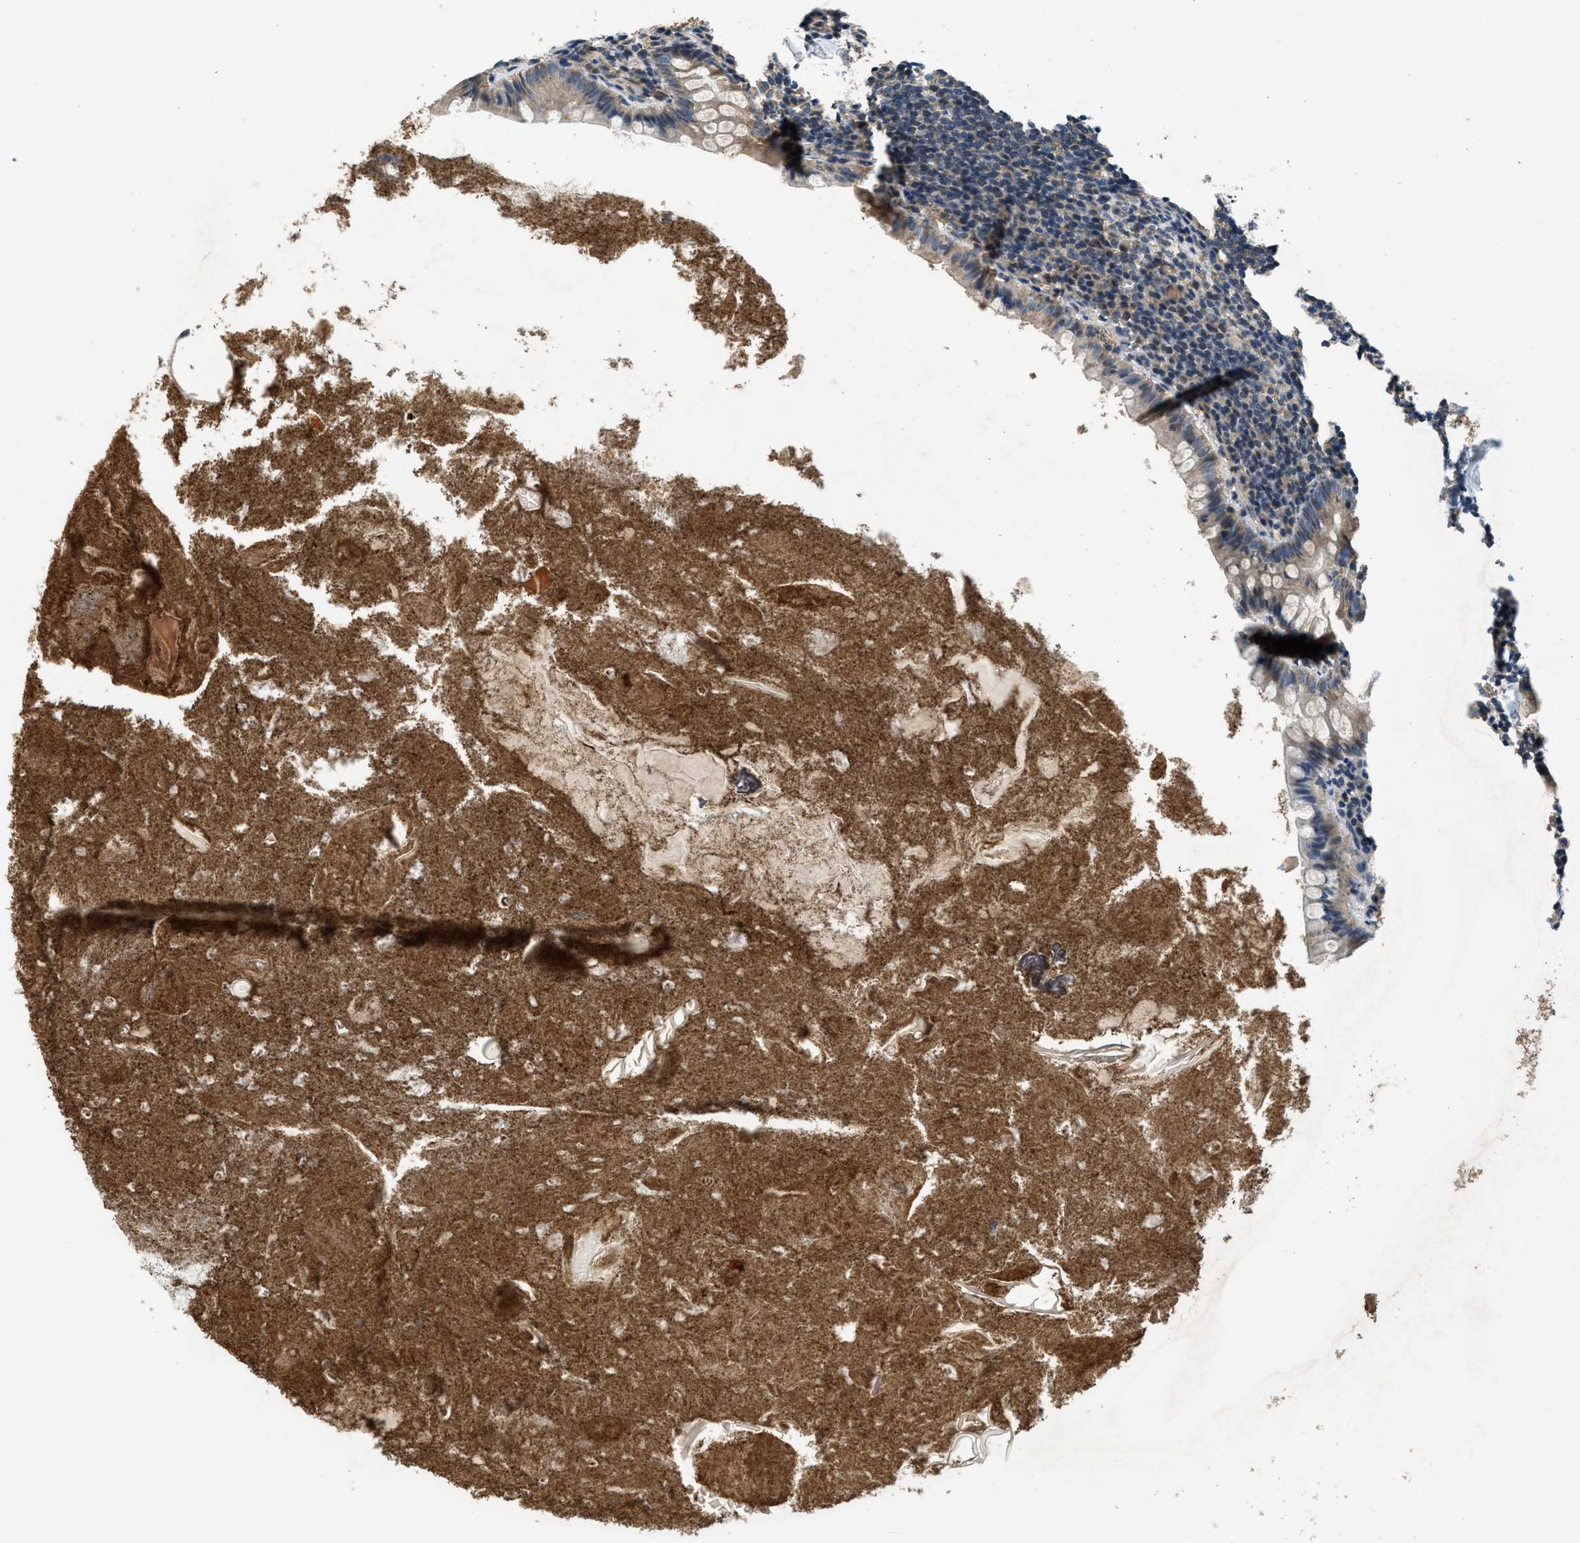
{"staining": {"intensity": "weak", "quantity": ">75%", "location": "cytoplasmic/membranous"}, "tissue": "appendix", "cell_type": "Glandular cells", "image_type": "normal", "snomed": [{"axis": "morphology", "description": "Normal tissue, NOS"}, {"axis": "topography", "description": "Appendix"}], "caption": "A histopathology image of human appendix stained for a protein demonstrates weak cytoplasmic/membranous brown staining in glandular cells. The staining is performed using DAB (3,3'-diaminobenzidine) brown chromogen to label protein expression. The nuclei are counter-stained blue using hematoxylin.", "gene": "SSH2", "patient": {"sex": "male", "age": 52}}